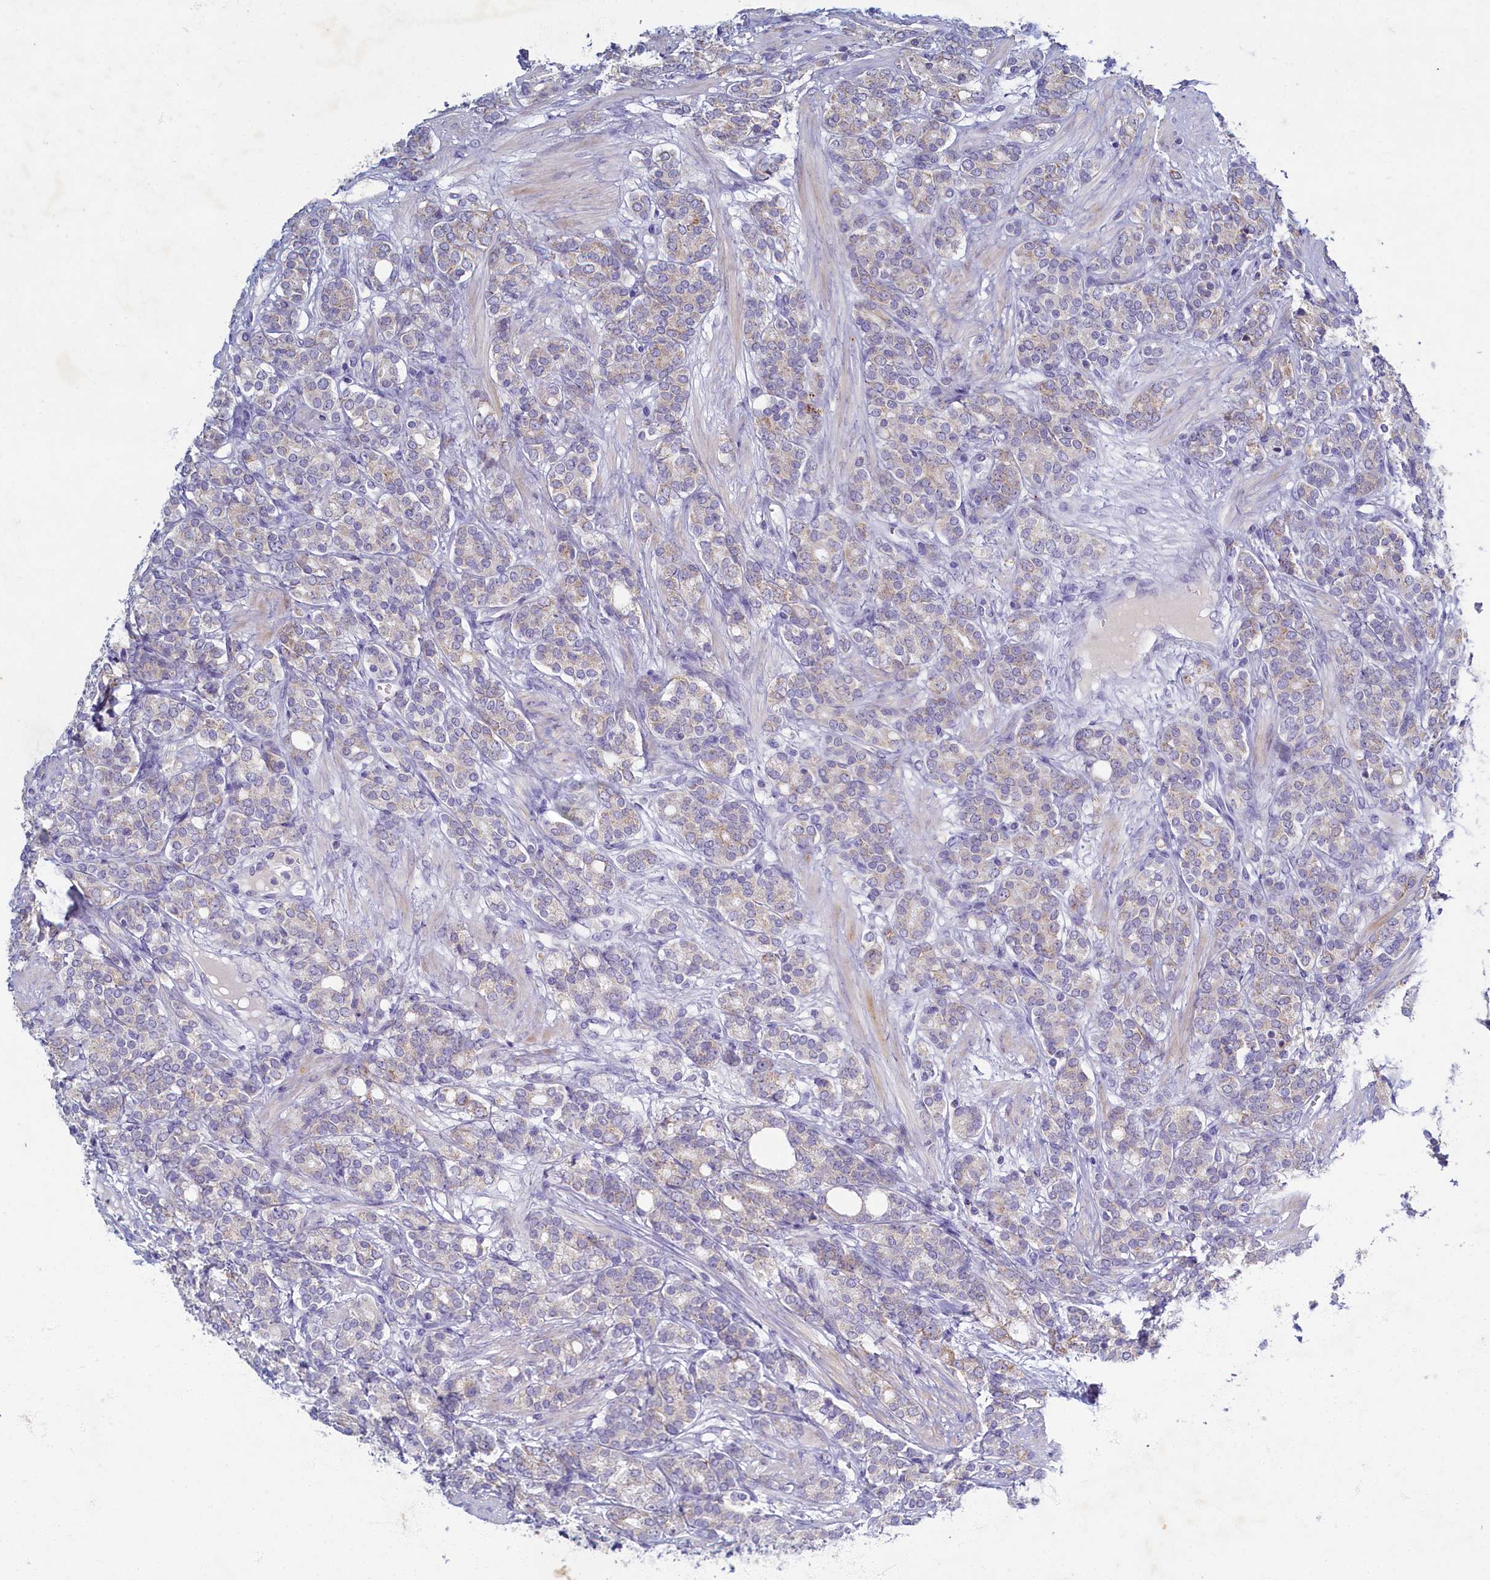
{"staining": {"intensity": "weak", "quantity": "25%-75%", "location": "cytoplasmic/membranous"}, "tissue": "prostate cancer", "cell_type": "Tumor cells", "image_type": "cancer", "snomed": [{"axis": "morphology", "description": "Adenocarcinoma, High grade"}, {"axis": "topography", "description": "Prostate"}], "caption": "Prostate adenocarcinoma (high-grade) stained with a protein marker shows weak staining in tumor cells.", "gene": "OCIAD2", "patient": {"sex": "male", "age": 62}}